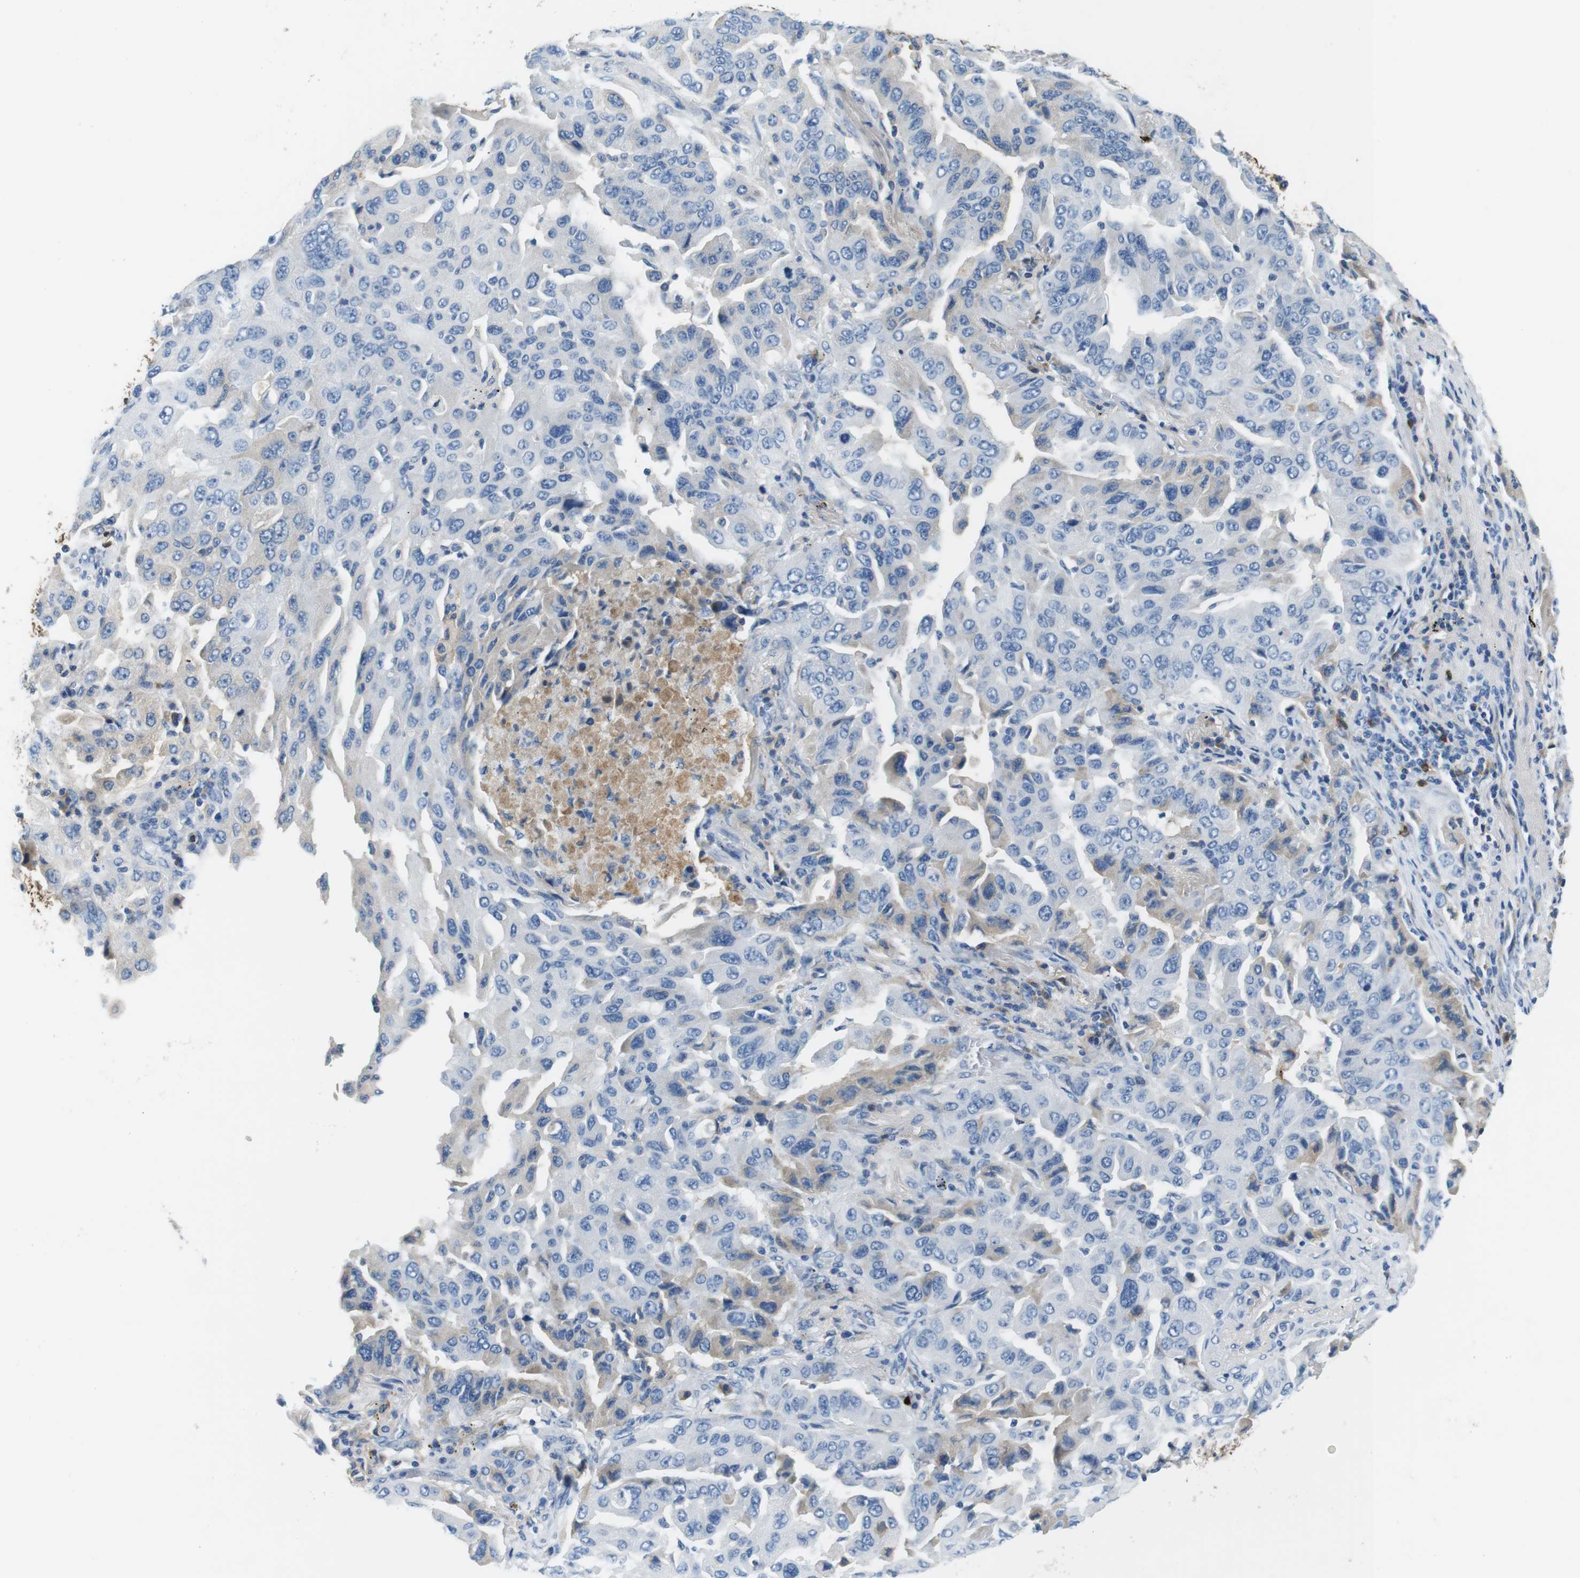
{"staining": {"intensity": "negative", "quantity": "none", "location": "none"}, "tissue": "lung cancer", "cell_type": "Tumor cells", "image_type": "cancer", "snomed": [{"axis": "morphology", "description": "Adenocarcinoma, NOS"}, {"axis": "topography", "description": "Lung"}], "caption": "Histopathology image shows no significant protein positivity in tumor cells of lung cancer.", "gene": "IGHD", "patient": {"sex": "female", "age": 65}}